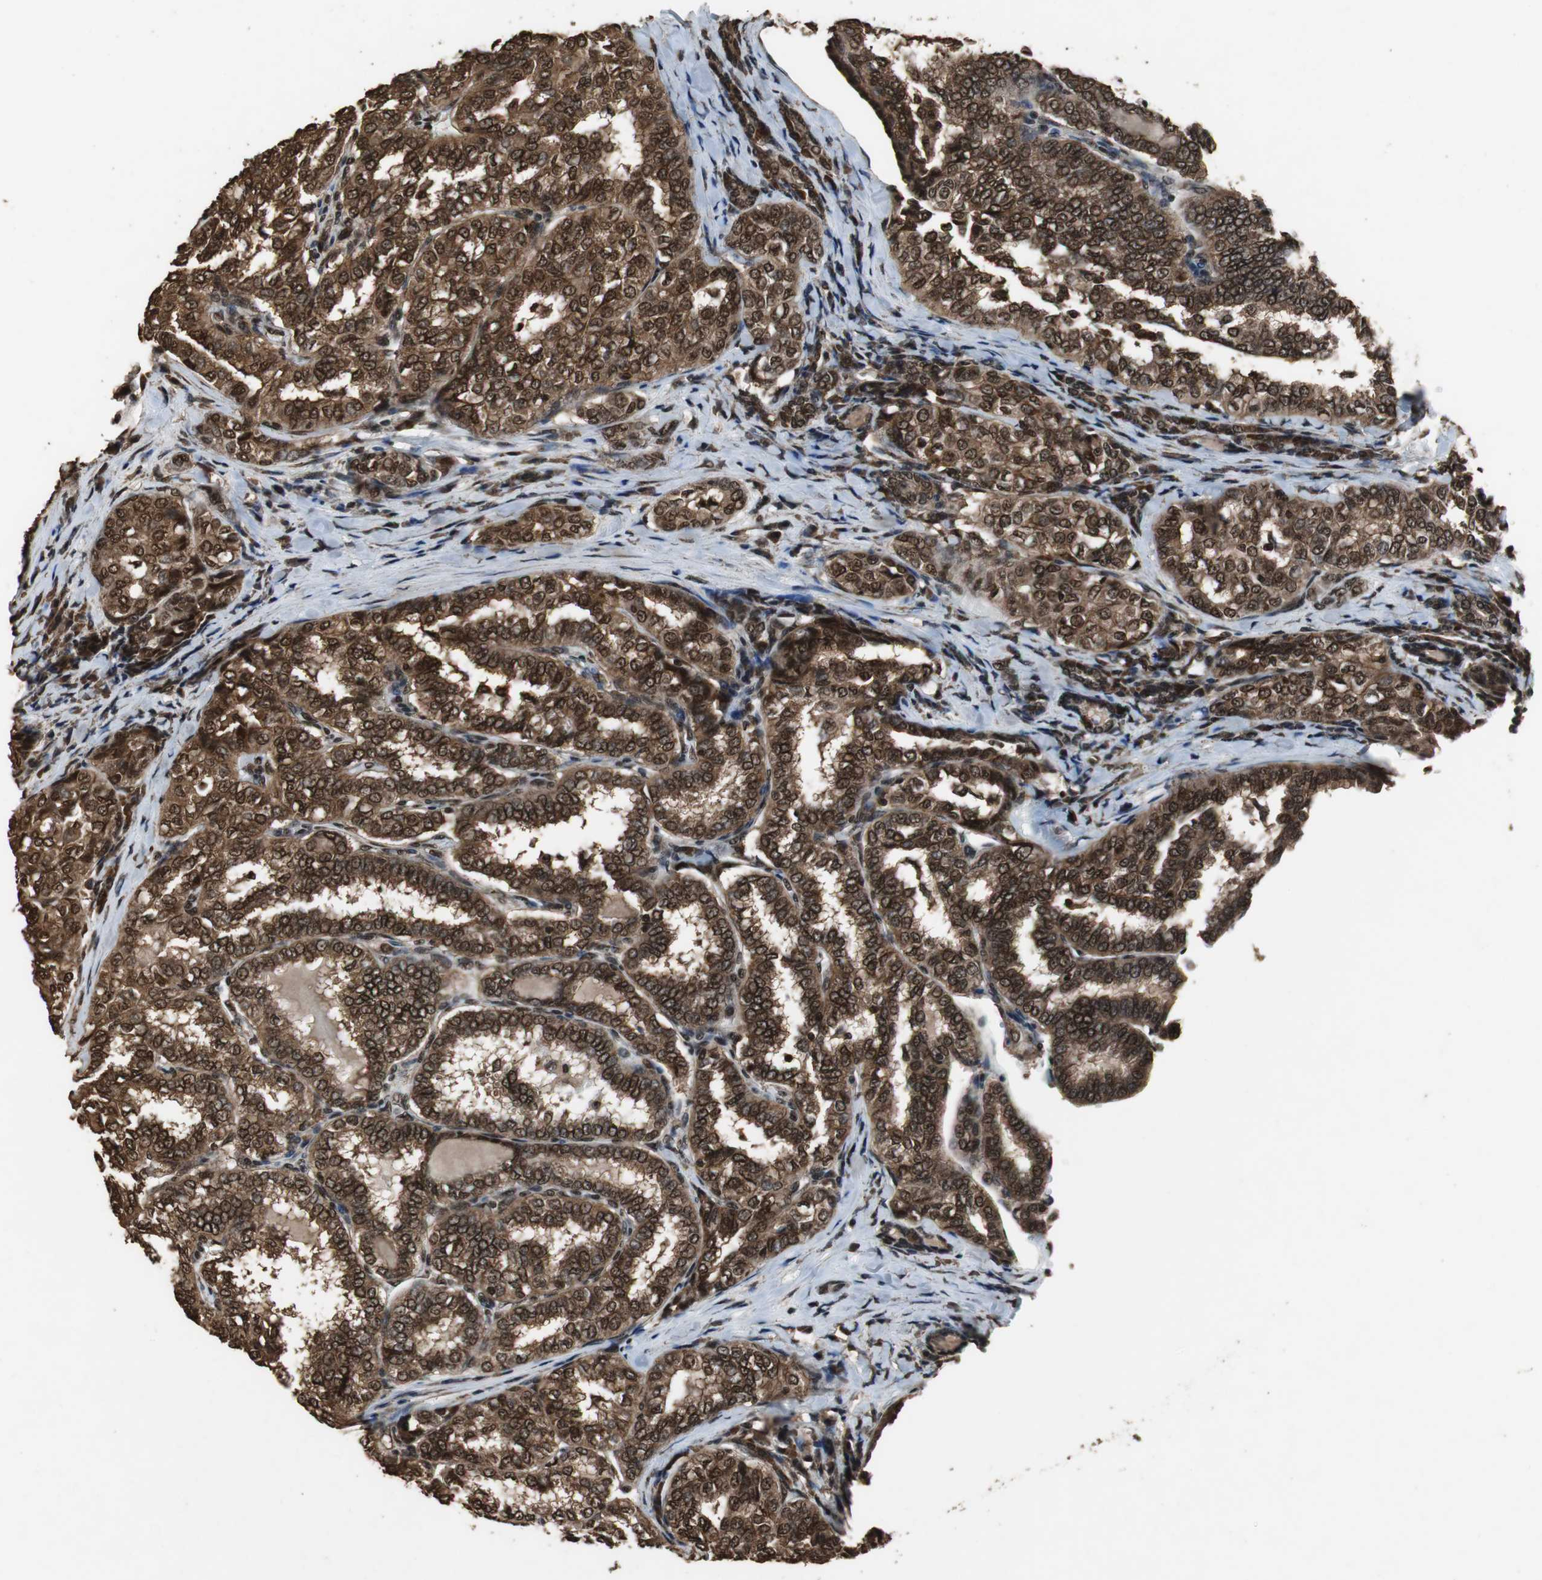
{"staining": {"intensity": "strong", "quantity": ">75%", "location": "cytoplasmic/membranous,nuclear"}, "tissue": "thyroid cancer", "cell_type": "Tumor cells", "image_type": "cancer", "snomed": [{"axis": "morphology", "description": "Papillary adenocarcinoma, NOS"}, {"axis": "topography", "description": "Thyroid gland"}], "caption": "A high-resolution micrograph shows immunohistochemistry staining of thyroid papillary adenocarcinoma, which shows strong cytoplasmic/membranous and nuclear staining in approximately >75% of tumor cells. Nuclei are stained in blue.", "gene": "ZNF18", "patient": {"sex": "female", "age": 30}}